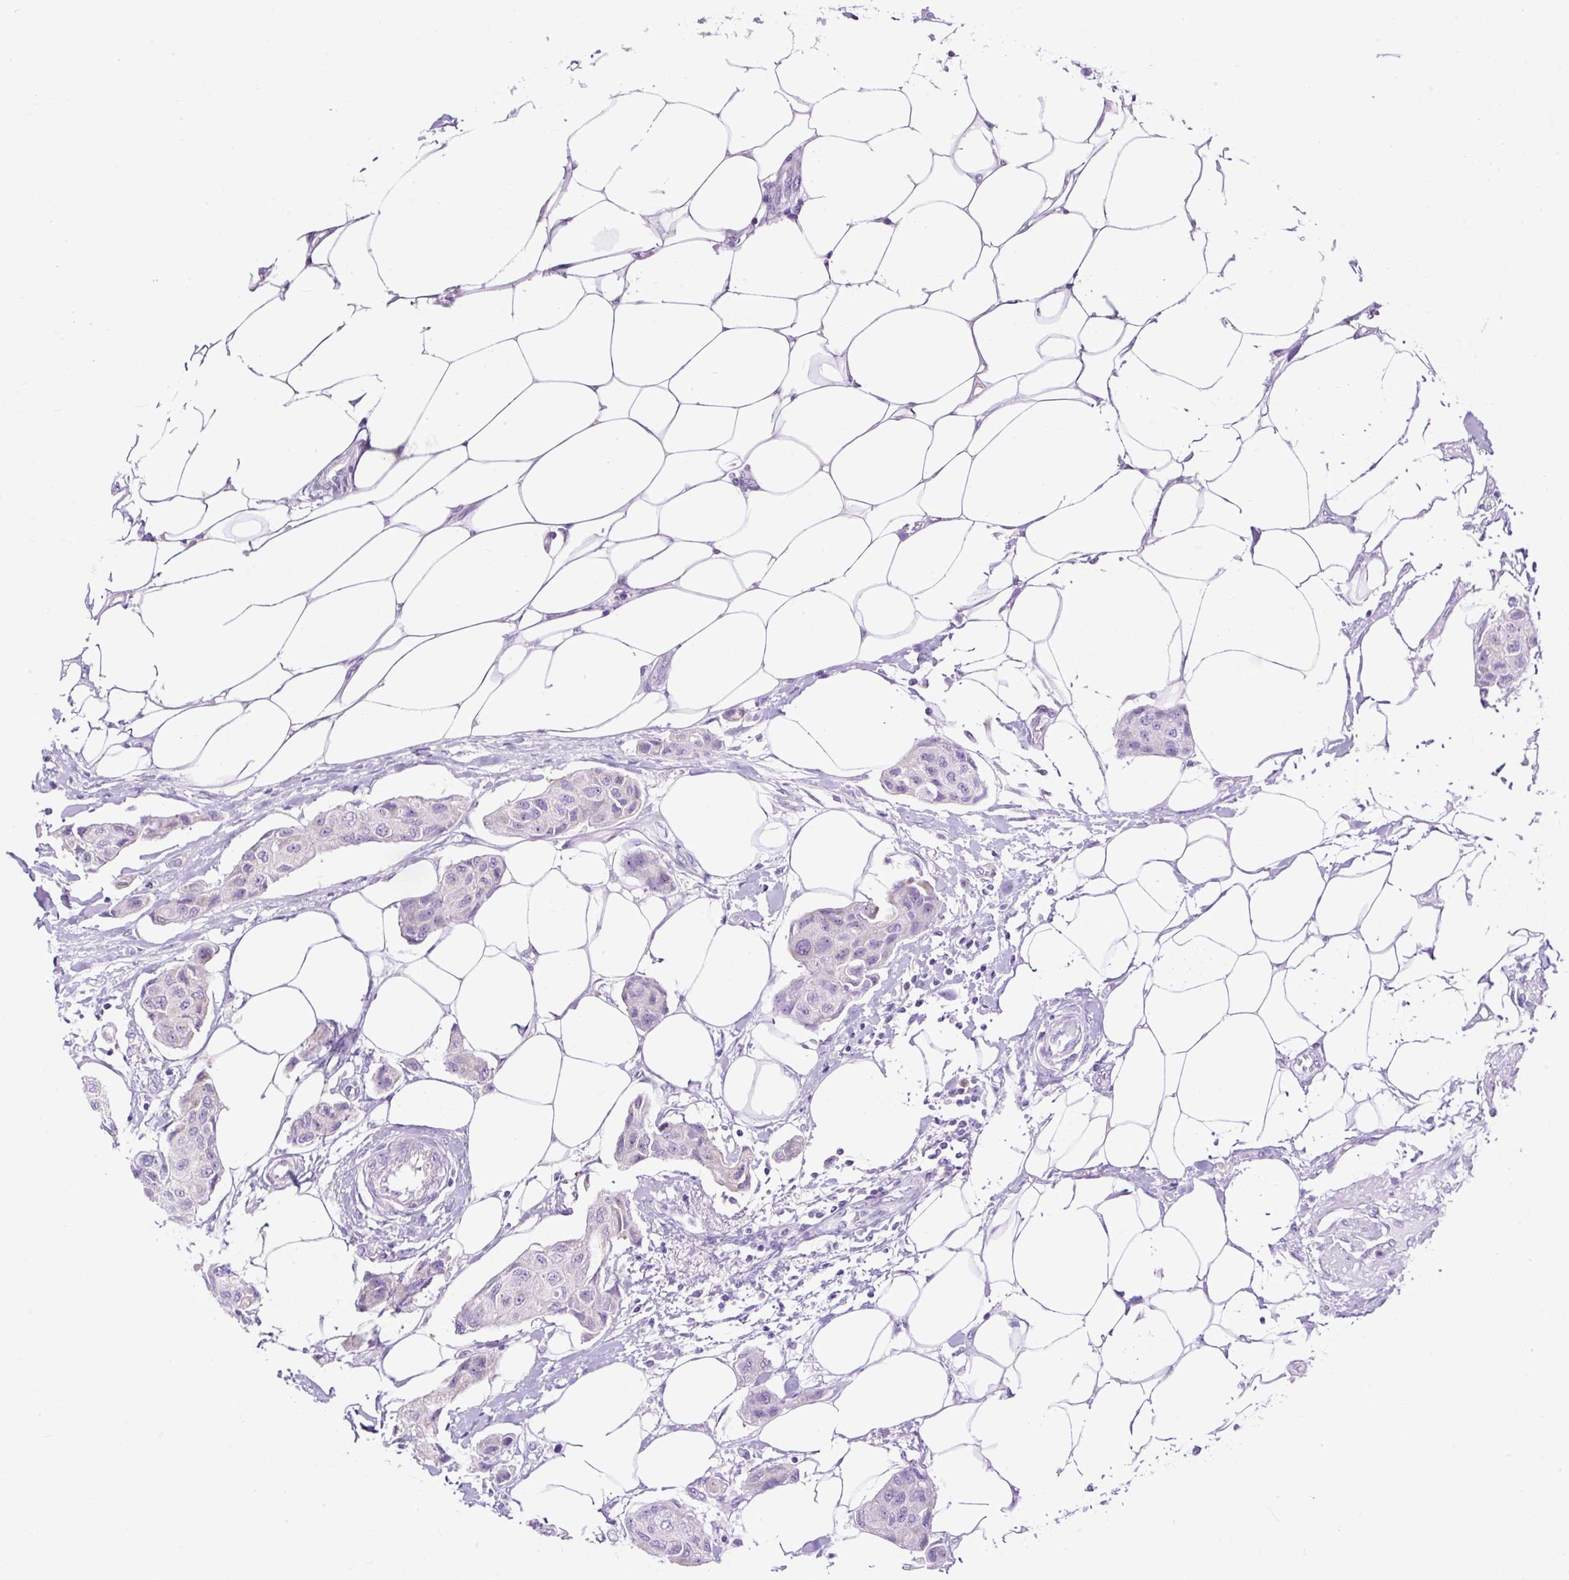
{"staining": {"intensity": "negative", "quantity": "none", "location": "none"}, "tissue": "breast cancer", "cell_type": "Tumor cells", "image_type": "cancer", "snomed": [{"axis": "morphology", "description": "Duct carcinoma"}, {"axis": "topography", "description": "Breast"}, {"axis": "topography", "description": "Lymph node"}], "caption": "A histopathology image of breast intraductal carcinoma stained for a protein displays no brown staining in tumor cells.", "gene": "FMC1", "patient": {"sex": "female", "age": 80}}